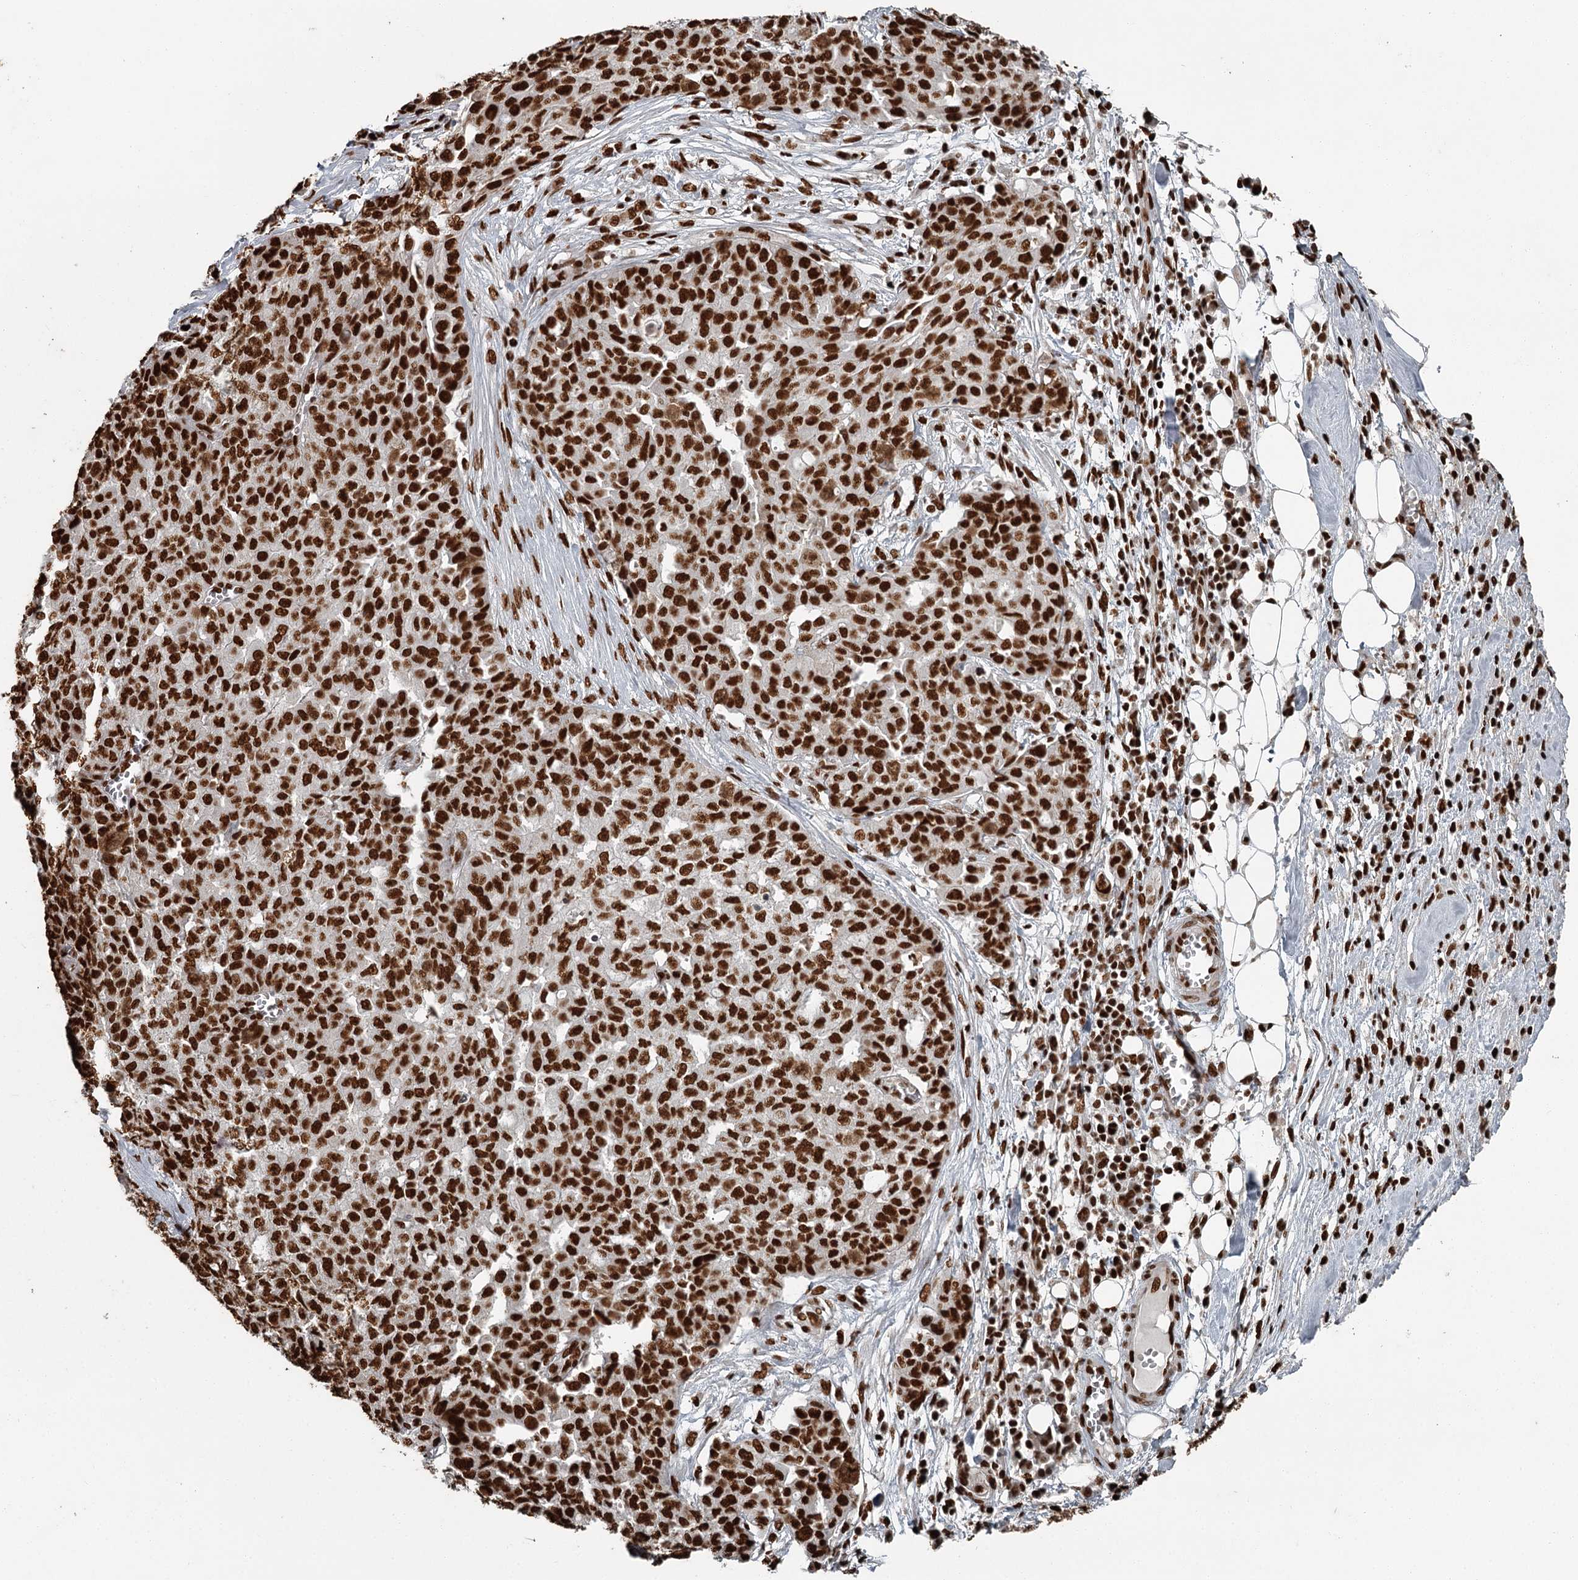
{"staining": {"intensity": "strong", "quantity": ">75%", "location": "nuclear"}, "tissue": "ovarian cancer", "cell_type": "Tumor cells", "image_type": "cancer", "snomed": [{"axis": "morphology", "description": "Cystadenocarcinoma, serous, NOS"}, {"axis": "topography", "description": "Soft tissue"}, {"axis": "topography", "description": "Ovary"}], "caption": "Protein staining demonstrates strong nuclear staining in about >75% of tumor cells in ovarian cancer.", "gene": "RBBP7", "patient": {"sex": "female", "age": 57}}